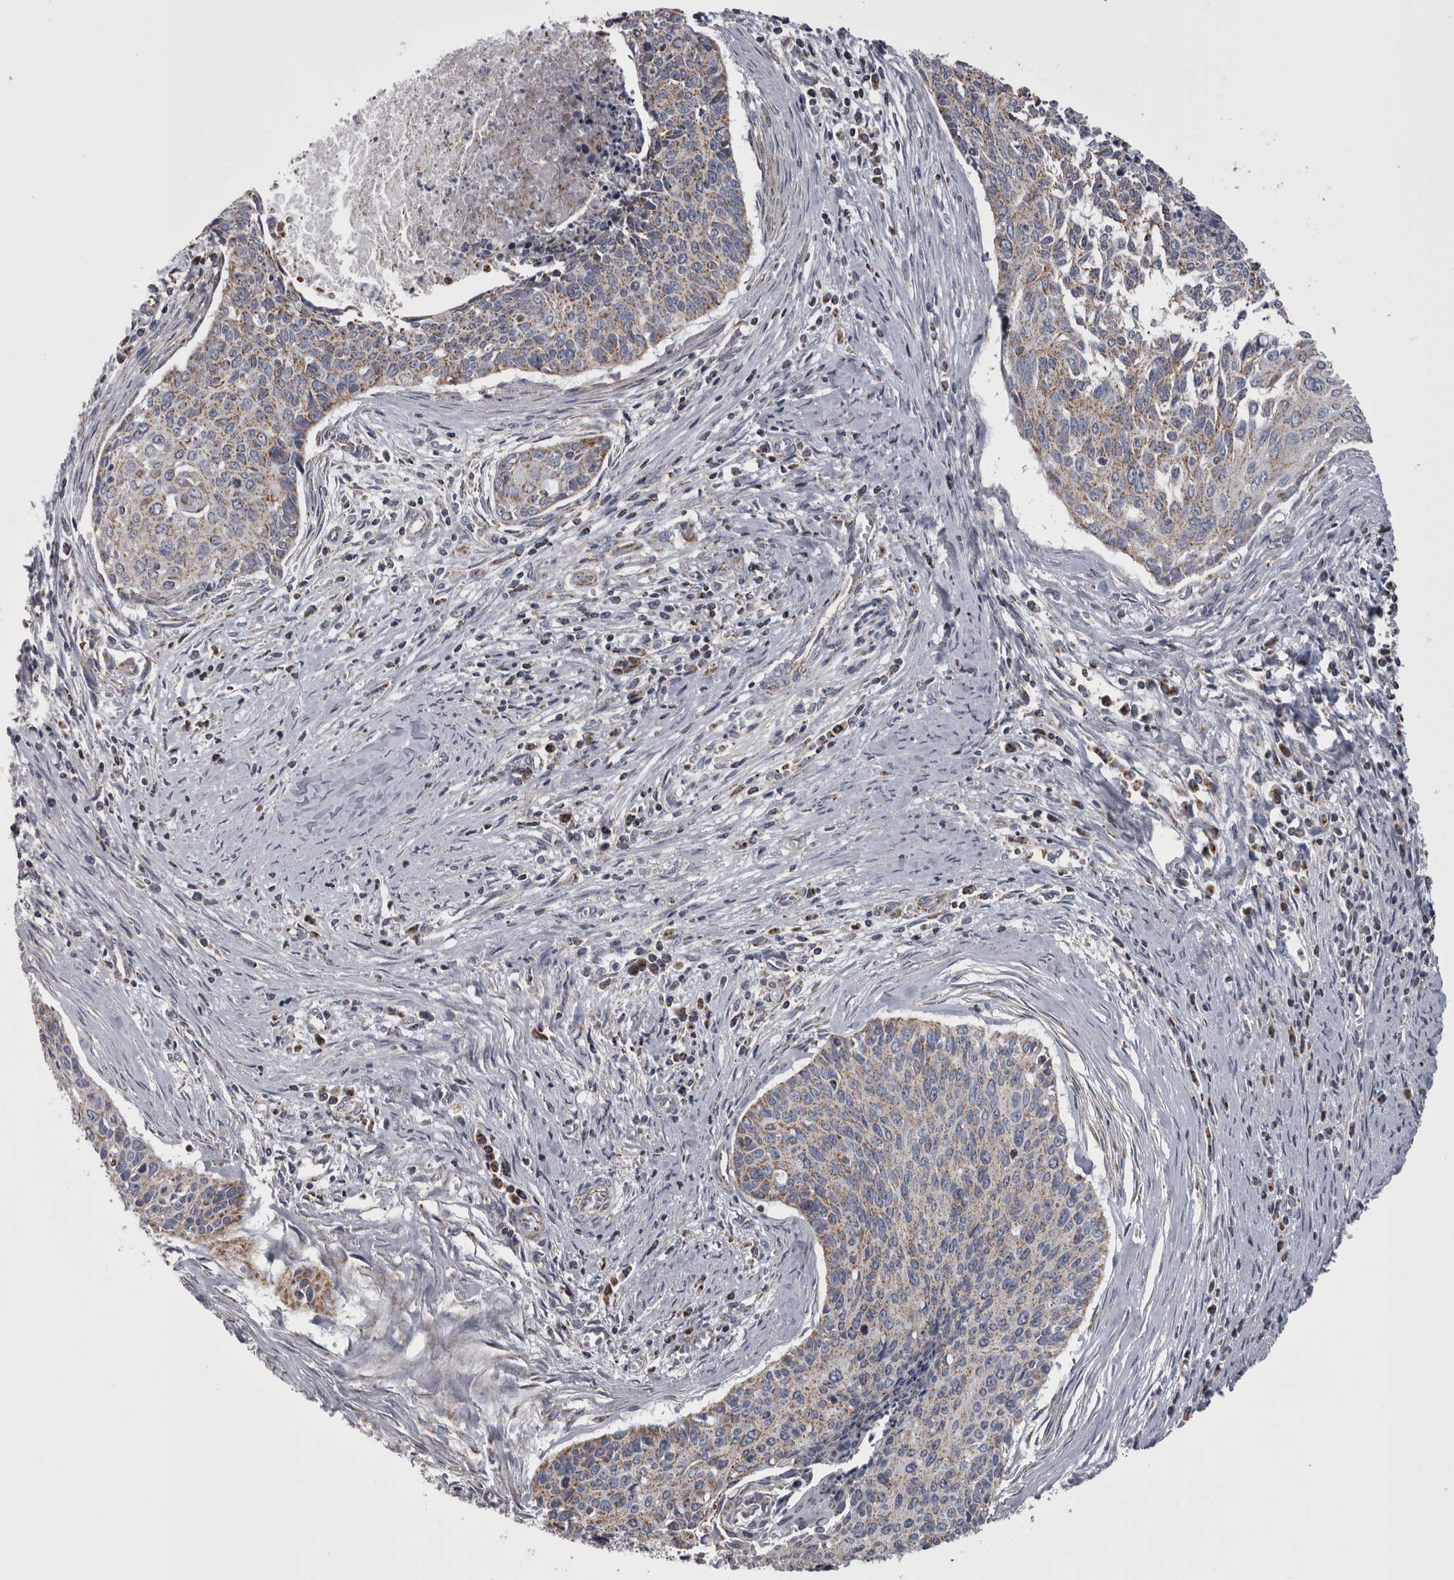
{"staining": {"intensity": "weak", "quantity": ">75%", "location": "cytoplasmic/membranous"}, "tissue": "cervical cancer", "cell_type": "Tumor cells", "image_type": "cancer", "snomed": [{"axis": "morphology", "description": "Squamous cell carcinoma, NOS"}, {"axis": "topography", "description": "Cervix"}], "caption": "Protein staining by IHC displays weak cytoplasmic/membranous staining in about >75% of tumor cells in cervical squamous cell carcinoma.", "gene": "MDH2", "patient": {"sex": "female", "age": 55}}